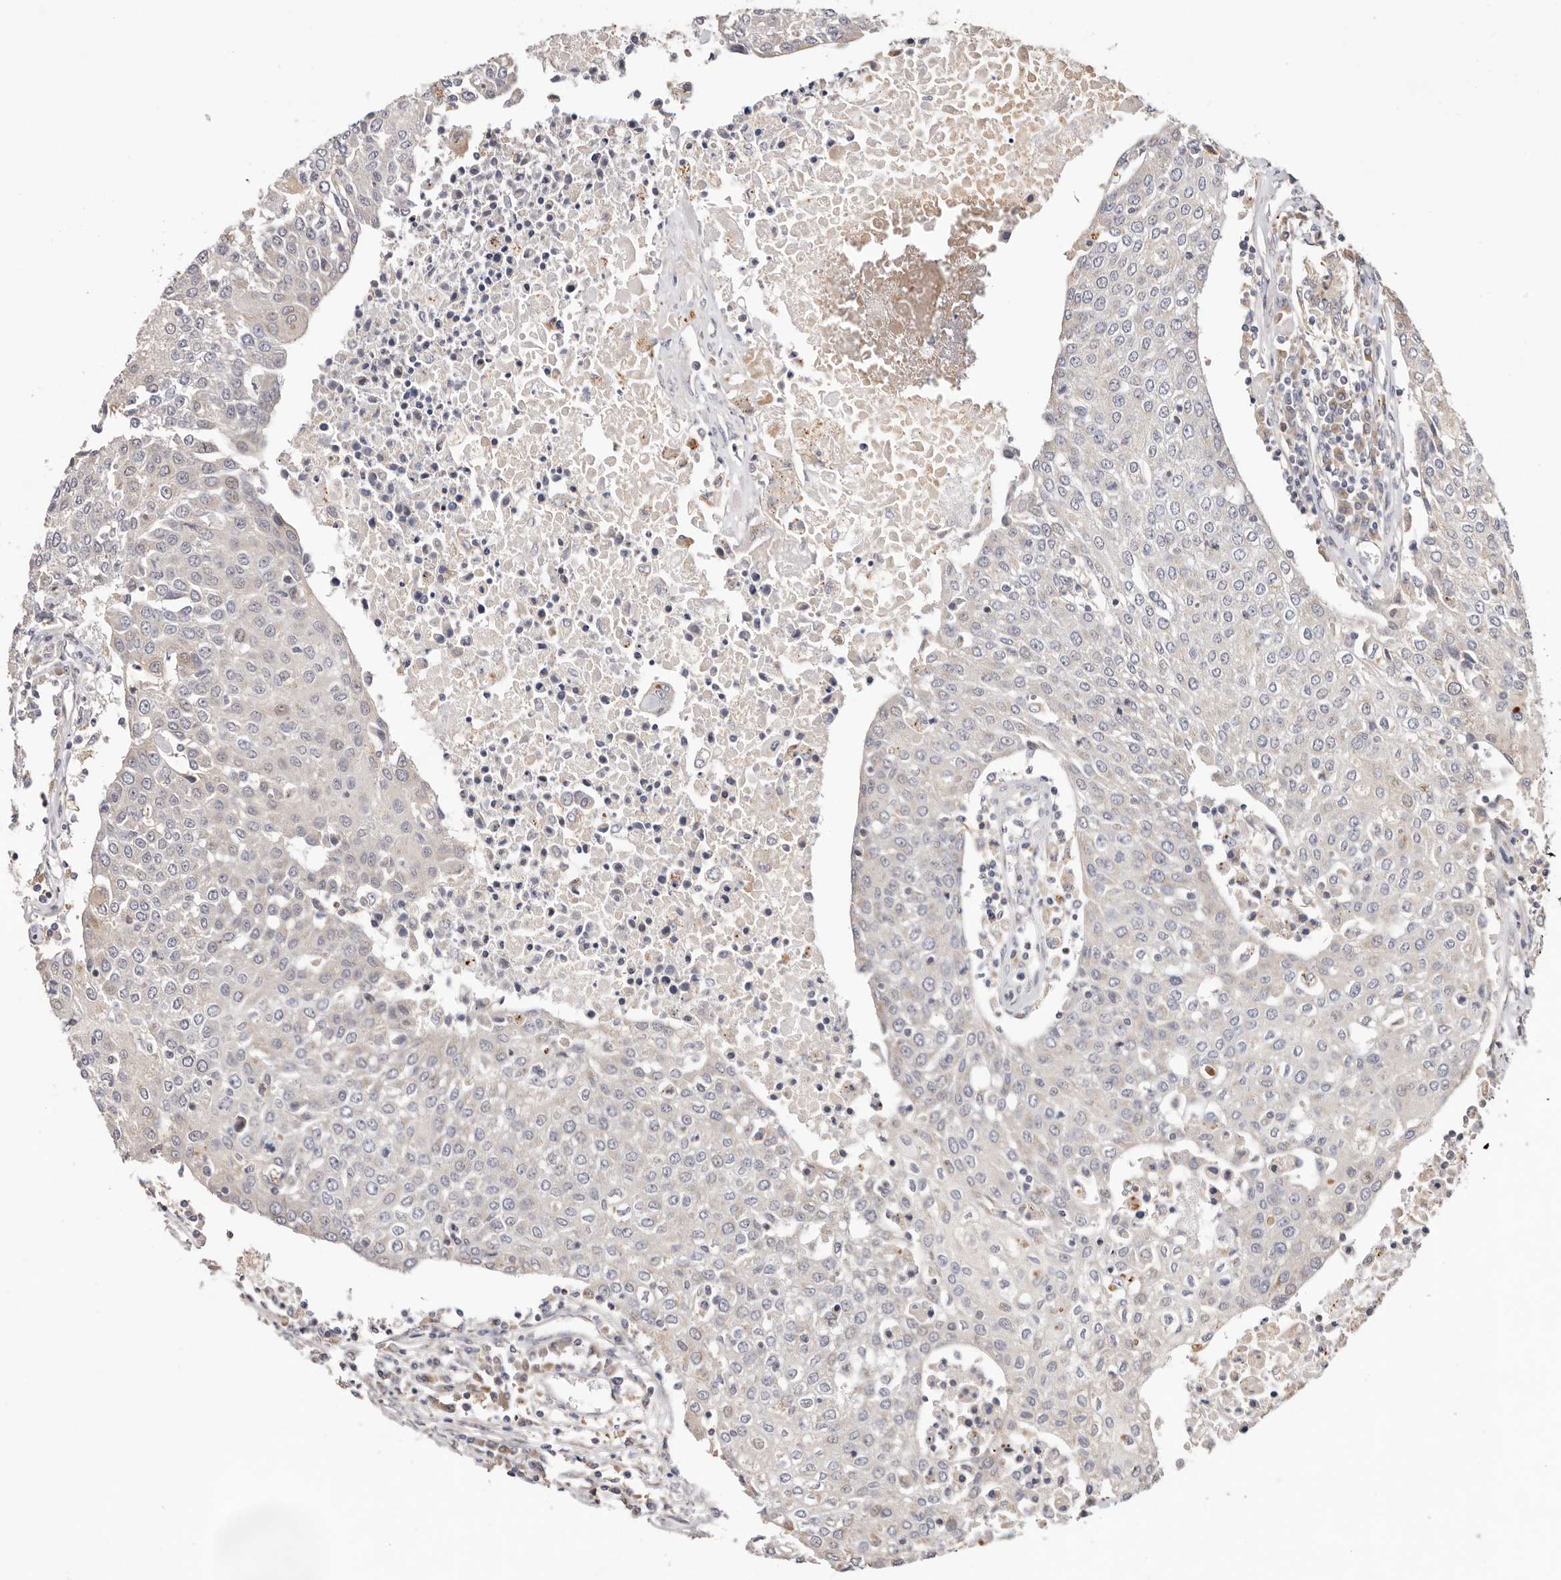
{"staining": {"intensity": "negative", "quantity": "none", "location": "none"}, "tissue": "urothelial cancer", "cell_type": "Tumor cells", "image_type": "cancer", "snomed": [{"axis": "morphology", "description": "Urothelial carcinoma, High grade"}, {"axis": "topography", "description": "Urinary bladder"}], "caption": "A histopathology image of high-grade urothelial carcinoma stained for a protein shows no brown staining in tumor cells. (Brightfield microscopy of DAB (3,3'-diaminobenzidine) immunohistochemistry at high magnification).", "gene": "USP33", "patient": {"sex": "female", "age": 85}}